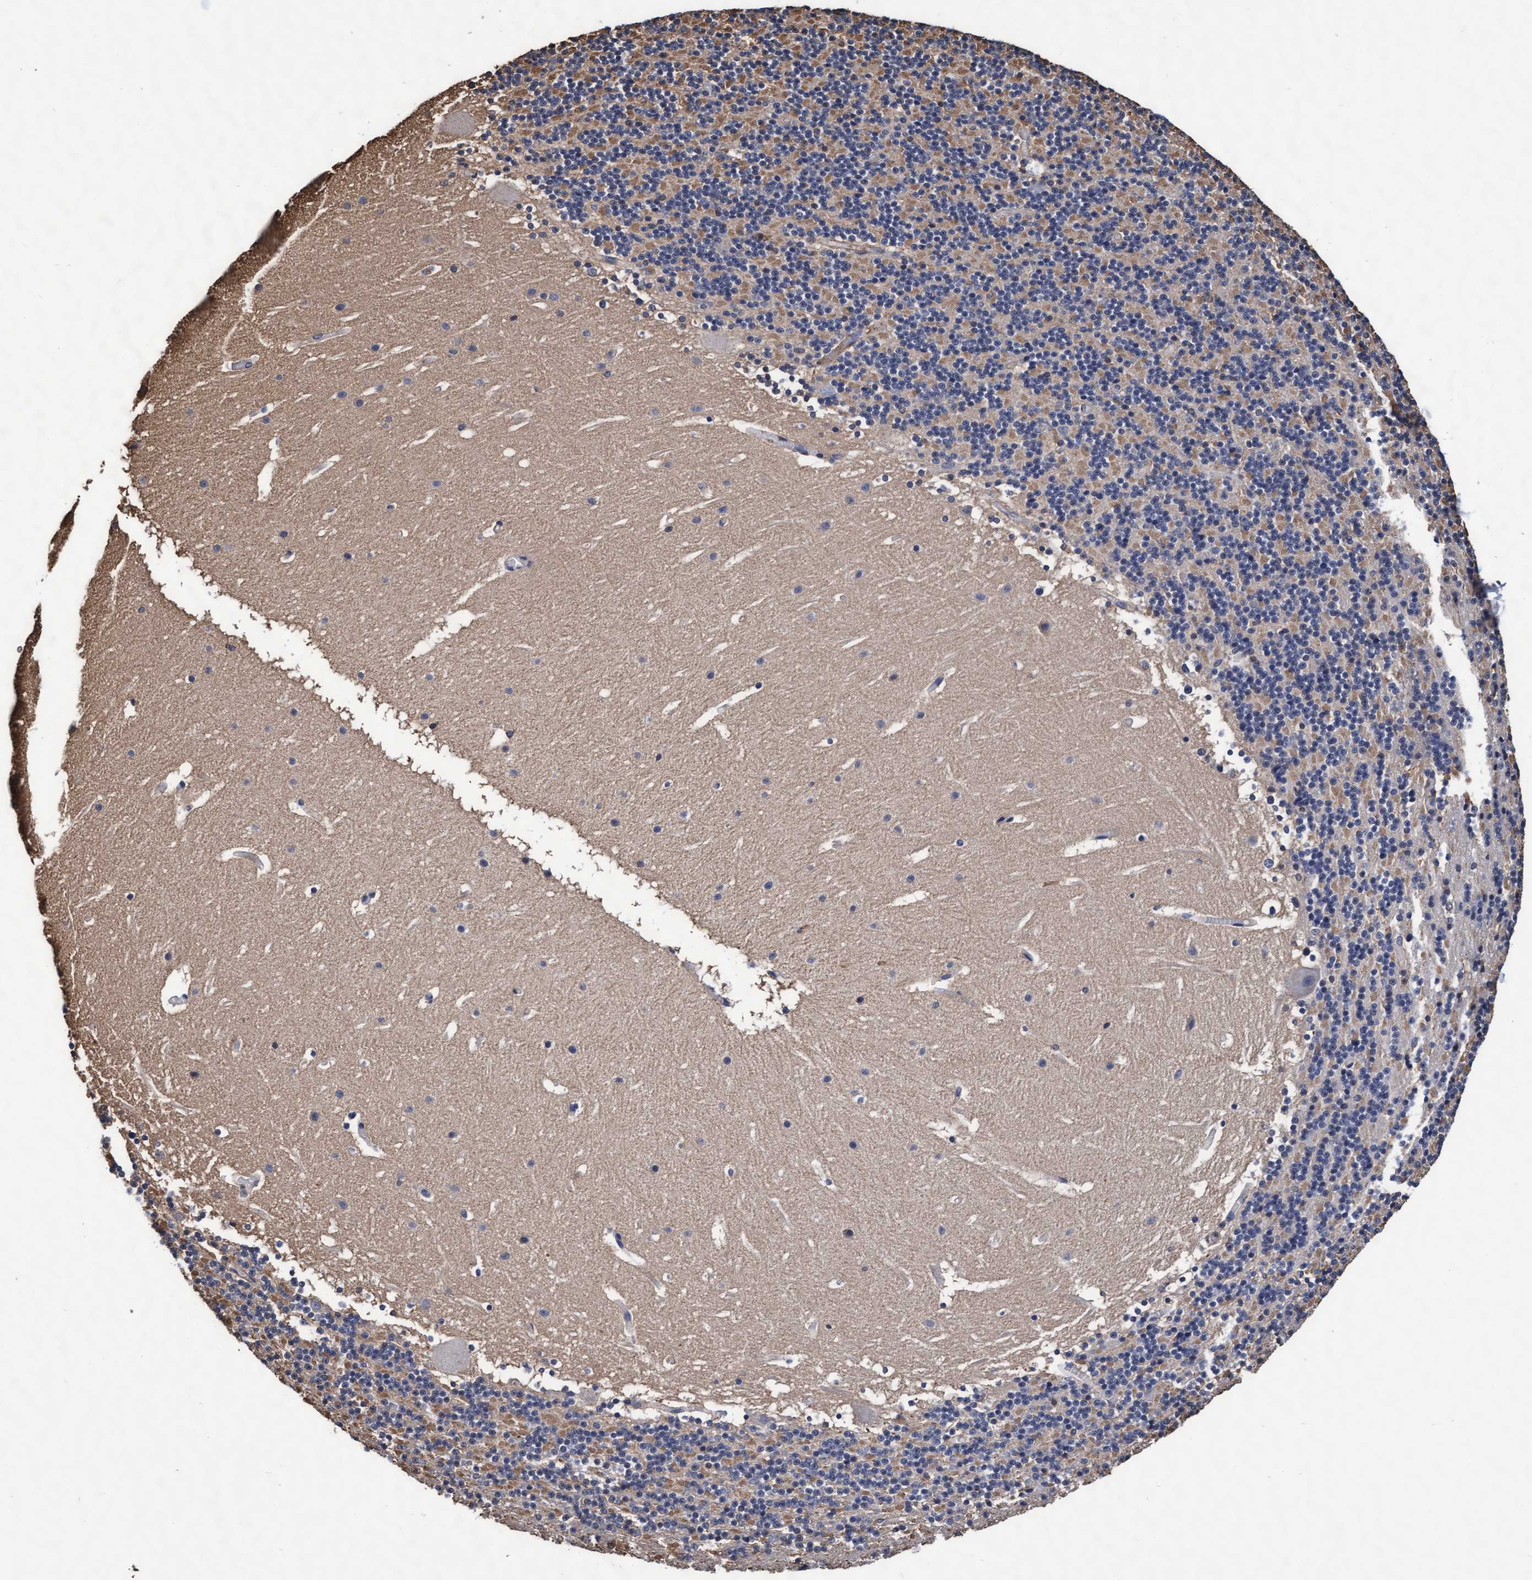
{"staining": {"intensity": "weak", "quantity": "25%-75%", "location": "cytoplasmic/membranous"}, "tissue": "cerebellum", "cell_type": "Cells in granular layer", "image_type": "normal", "snomed": [{"axis": "morphology", "description": "Normal tissue, NOS"}, {"axis": "topography", "description": "Cerebellum"}], "caption": "A brown stain highlights weak cytoplasmic/membranous staining of a protein in cells in granular layer of benign cerebellum.", "gene": "GRHPR", "patient": {"sex": "male", "age": 45}}